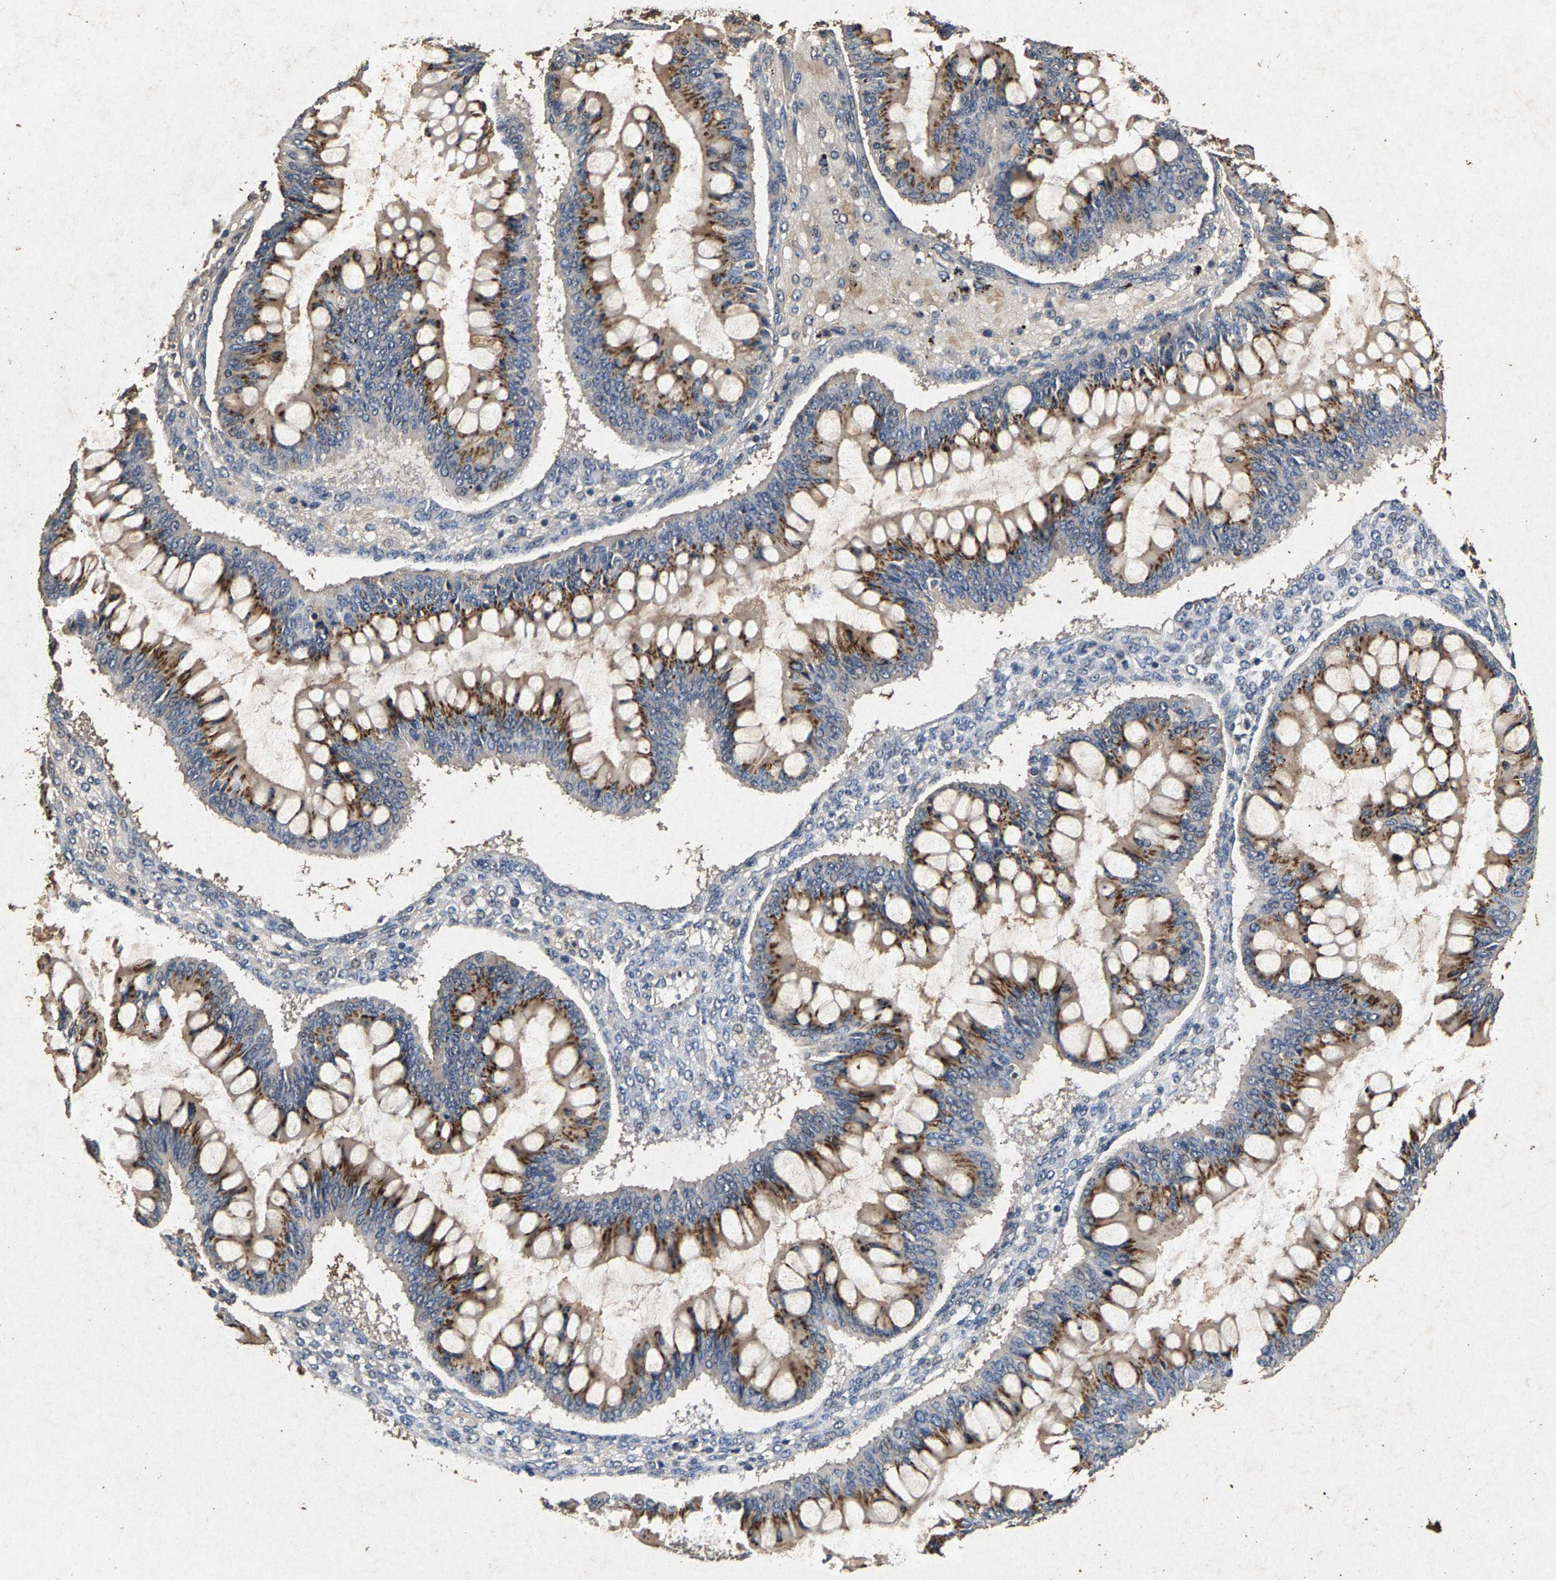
{"staining": {"intensity": "moderate", "quantity": ">75%", "location": "cytoplasmic/membranous"}, "tissue": "ovarian cancer", "cell_type": "Tumor cells", "image_type": "cancer", "snomed": [{"axis": "morphology", "description": "Cystadenocarcinoma, mucinous, NOS"}, {"axis": "topography", "description": "Ovary"}], "caption": "An image showing moderate cytoplasmic/membranous expression in about >75% of tumor cells in mucinous cystadenocarcinoma (ovarian), as visualized by brown immunohistochemical staining.", "gene": "PPP1CC", "patient": {"sex": "female", "age": 73}}